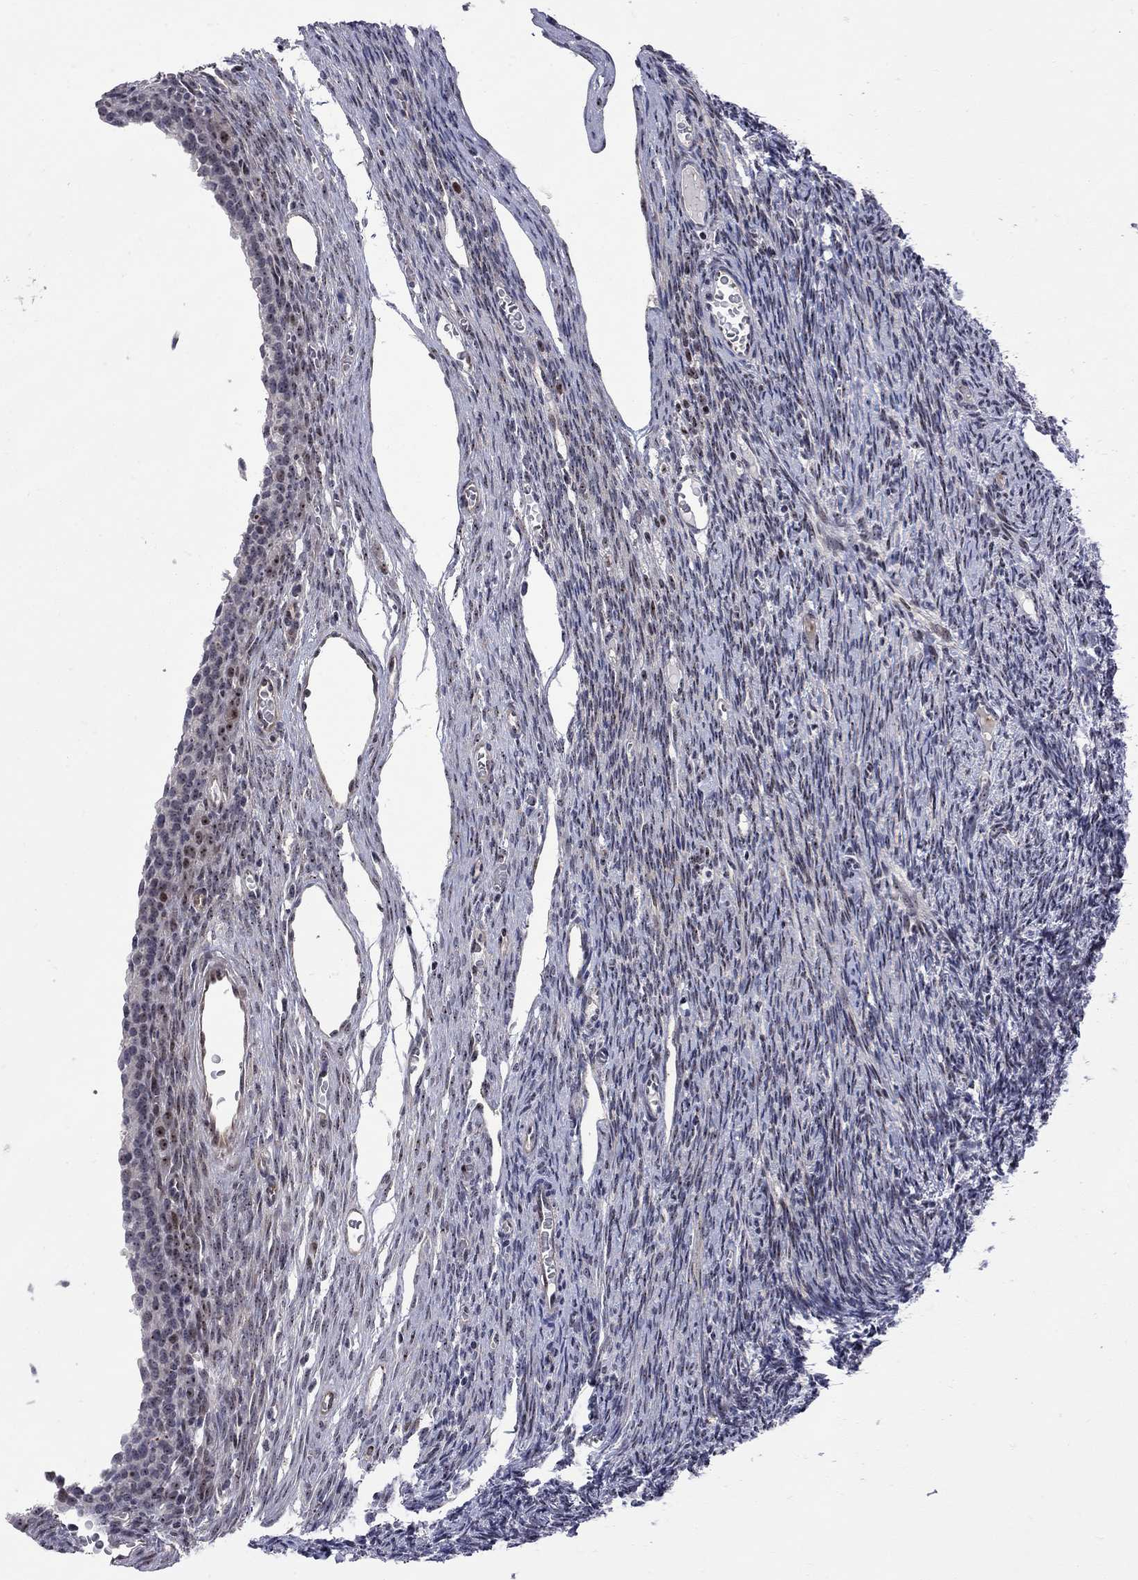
{"staining": {"intensity": "weak", "quantity": "25%-75%", "location": "nuclear"}, "tissue": "ovary", "cell_type": "Follicle cells", "image_type": "normal", "snomed": [{"axis": "morphology", "description": "Normal tissue, NOS"}, {"axis": "topography", "description": "Ovary"}], "caption": "IHC of benign human ovary demonstrates low levels of weak nuclear expression in approximately 25%-75% of follicle cells. (DAB (3,3'-diaminobenzidine) = brown stain, brightfield microscopy at high magnification).", "gene": "DHX33", "patient": {"sex": "female", "age": 27}}